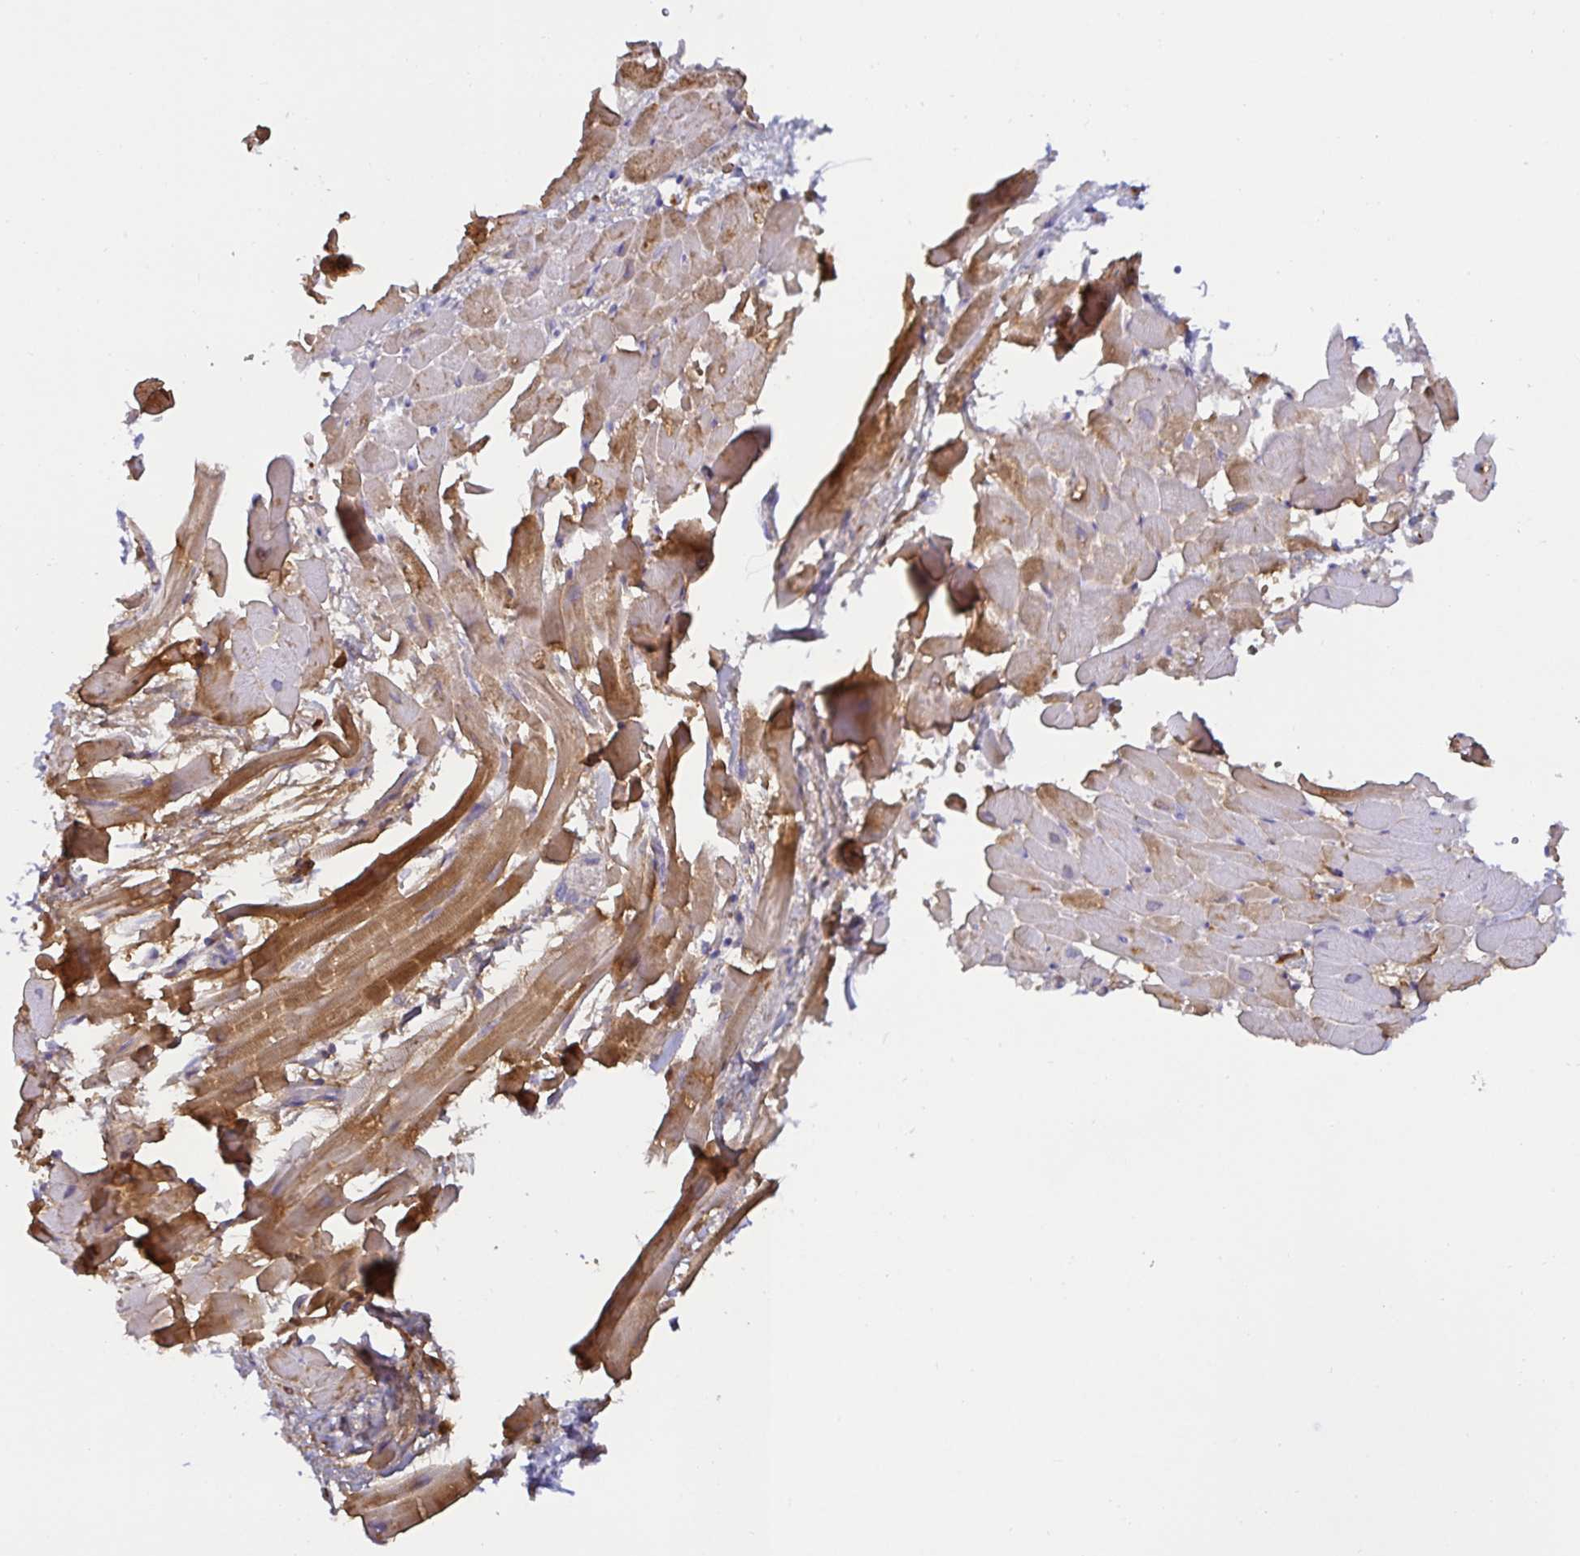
{"staining": {"intensity": "moderate", "quantity": ">75%", "location": "cytoplasmic/membranous"}, "tissue": "heart muscle", "cell_type": "Cardiomyocytes", "image_type": "normal", "snomed": [{"axis": "morphology", "description": "Normal tissue, NOS"}, {"axis": "topography", "description": "Heart"}], "caption": "Protein expression analysis of benign heart muscle exhibits moderate cytoplasmic/membranous positivity in about >75% of cardiomyocytes.", "gene": "MON2", "patient": {"sex": "male", "age": 37}}